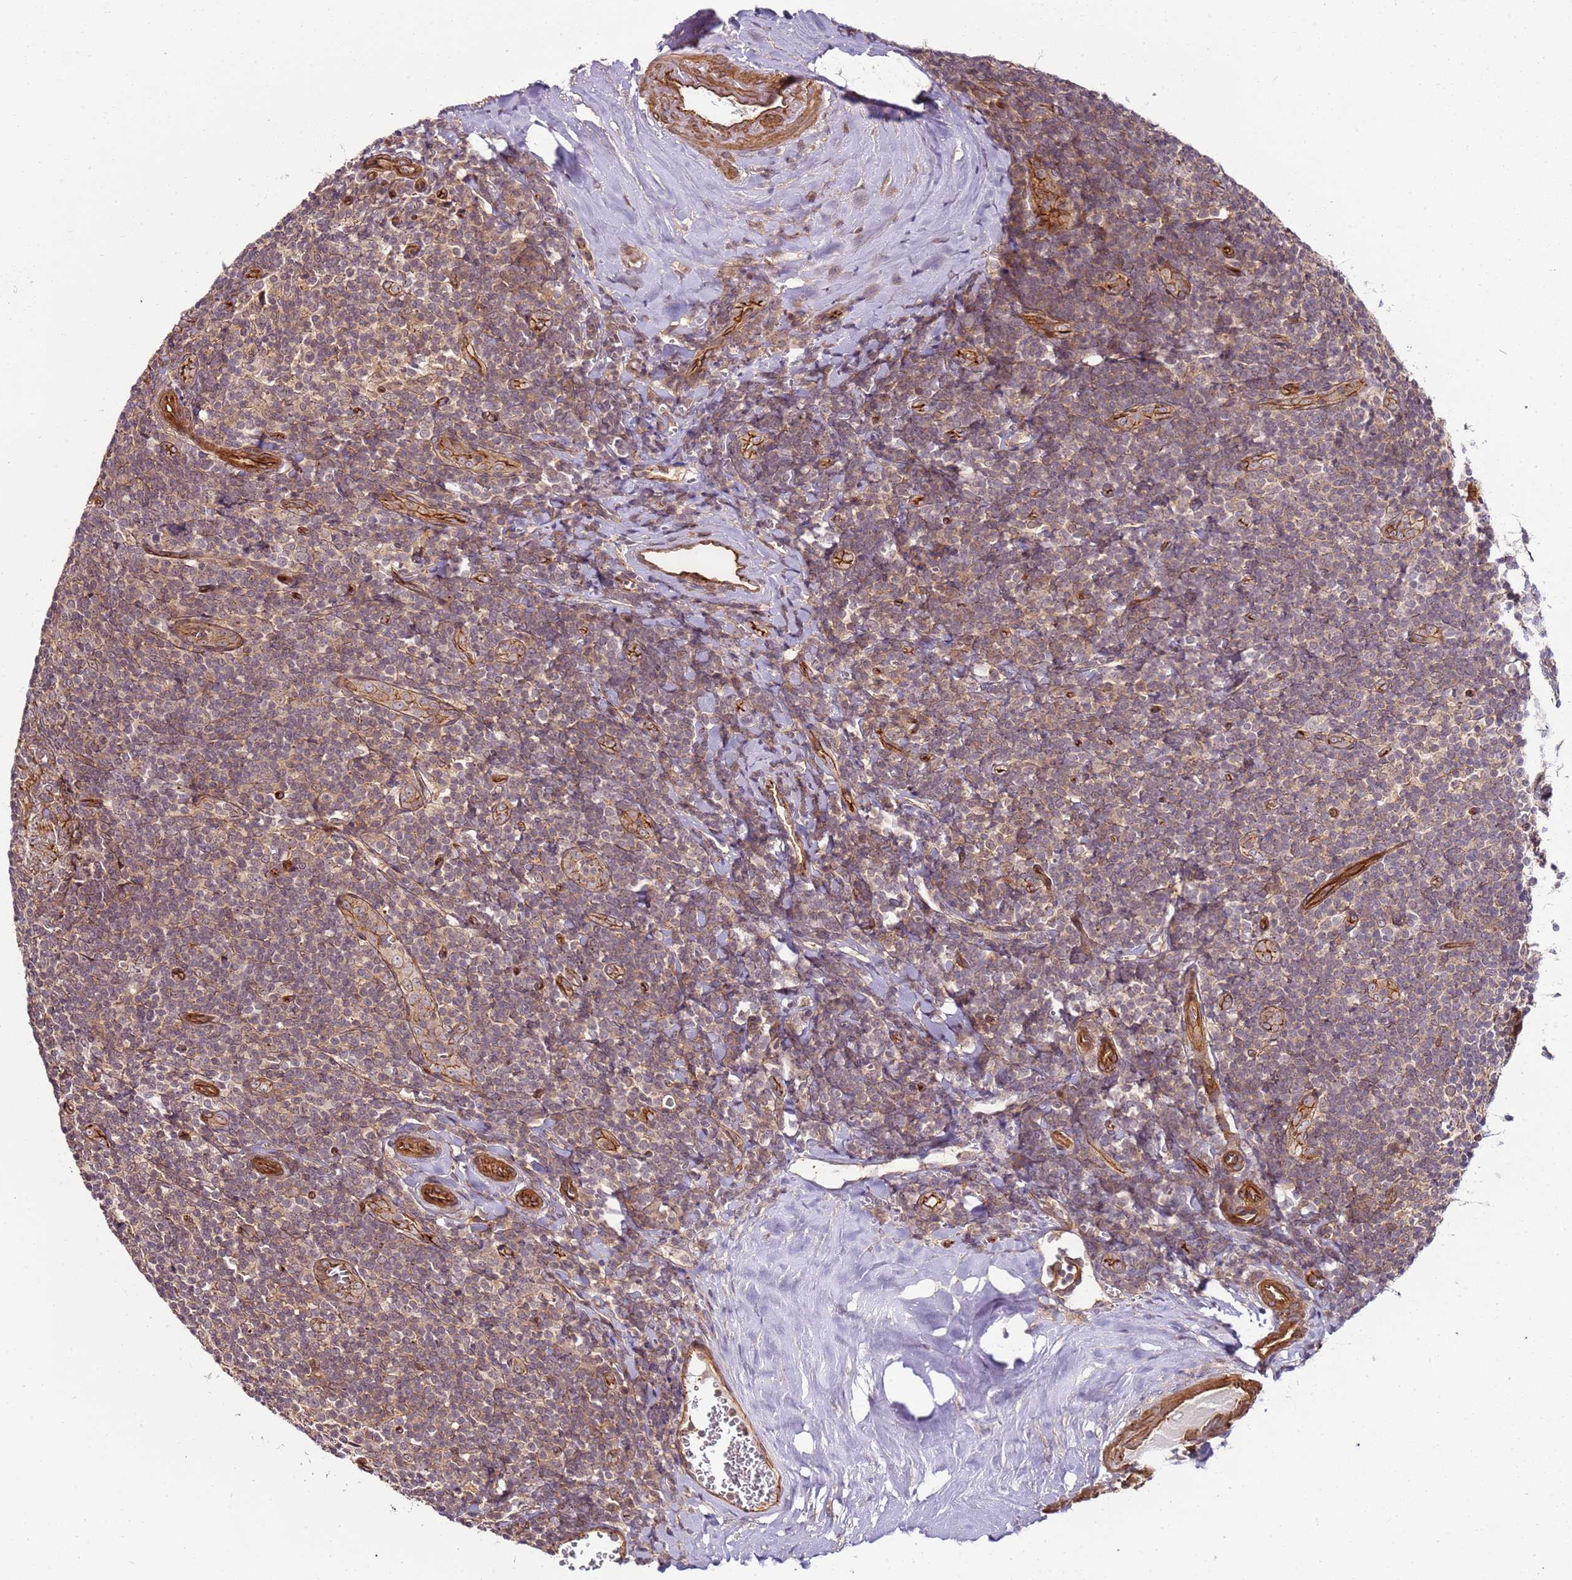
{"staining": {"intensity": "weak", "quantity": "25%-75%", "location": "cytoplasmic/membranous"}, "tissue": "tonsil", "cell_type": "Germinal center cells", "image_type": "normal", "snomed": [{"axis": "morphology", "description": "Normal tissue, NOS"}, {"axis": "topography", "description": "Tonsil"}], "caption": "Germinal center cells demonstrate low levels of weak cytoplasmic/membranous expression in approximately 25%-75% of cells in unremarkable human tonsil. (Stains: DAB (3,3'-diaminobenzidine) in brown, nuclei in blue, Microscopy: brightfield microscopy at high magnification).", "gene": "CCNYL1", "patient": {"sex": "male", "age": 27}}